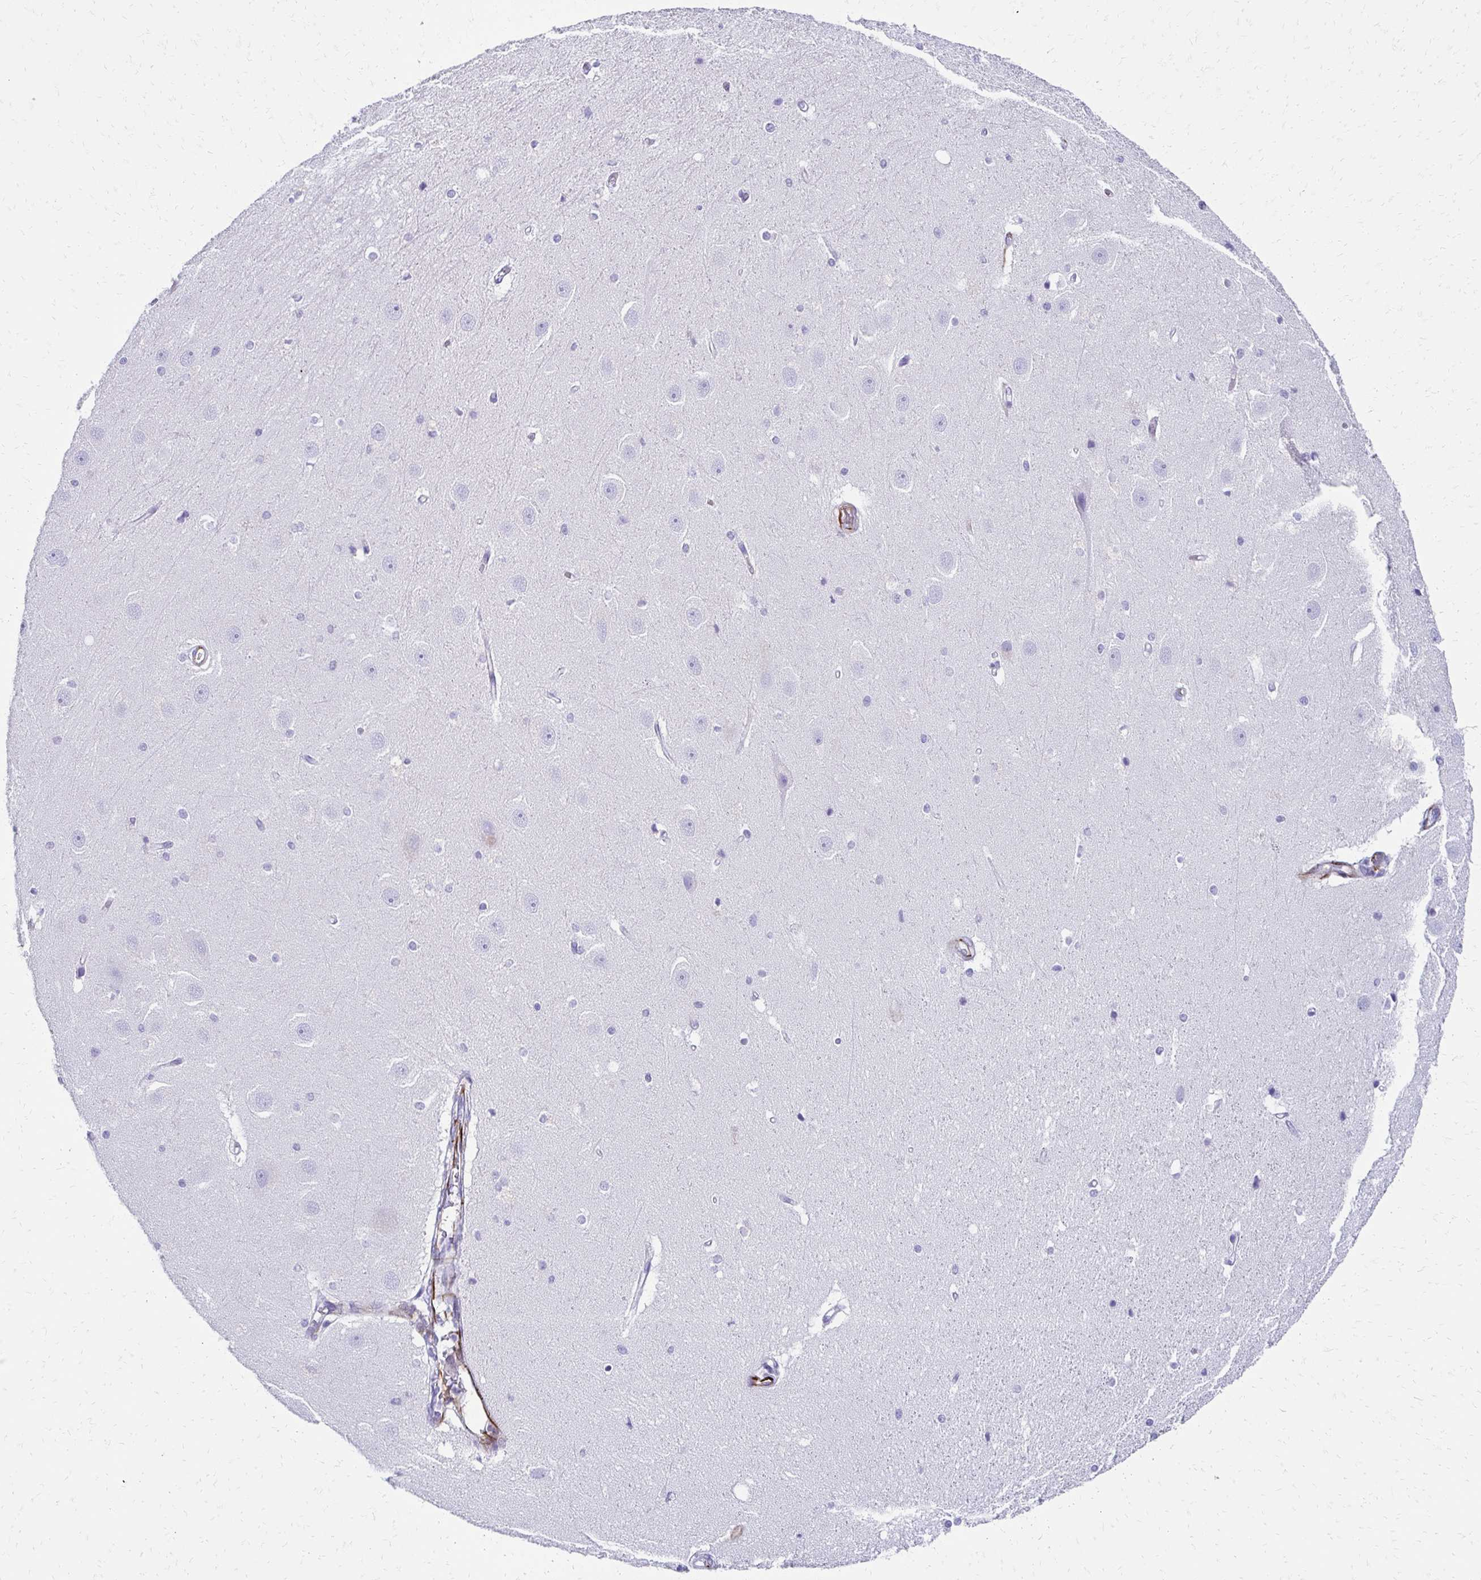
{"staining": {"intensity": "negative", "quantity": "none", "location": "none"}, "tissue": "hippocampus", "cell_type": "Glial cells", "image_type": "normal", "snomed": [{"axis": "morphology", "description": "Normal tissue, NOS"}, {"axis": "topography", "description": "Hippocampus"}], "caption": "Hippocampus stained for a protein using immunohistochemistry exhibits no positivity glial cells.", "gene": "TMEM54", "patient": {"sex": "male", "age": 63}}